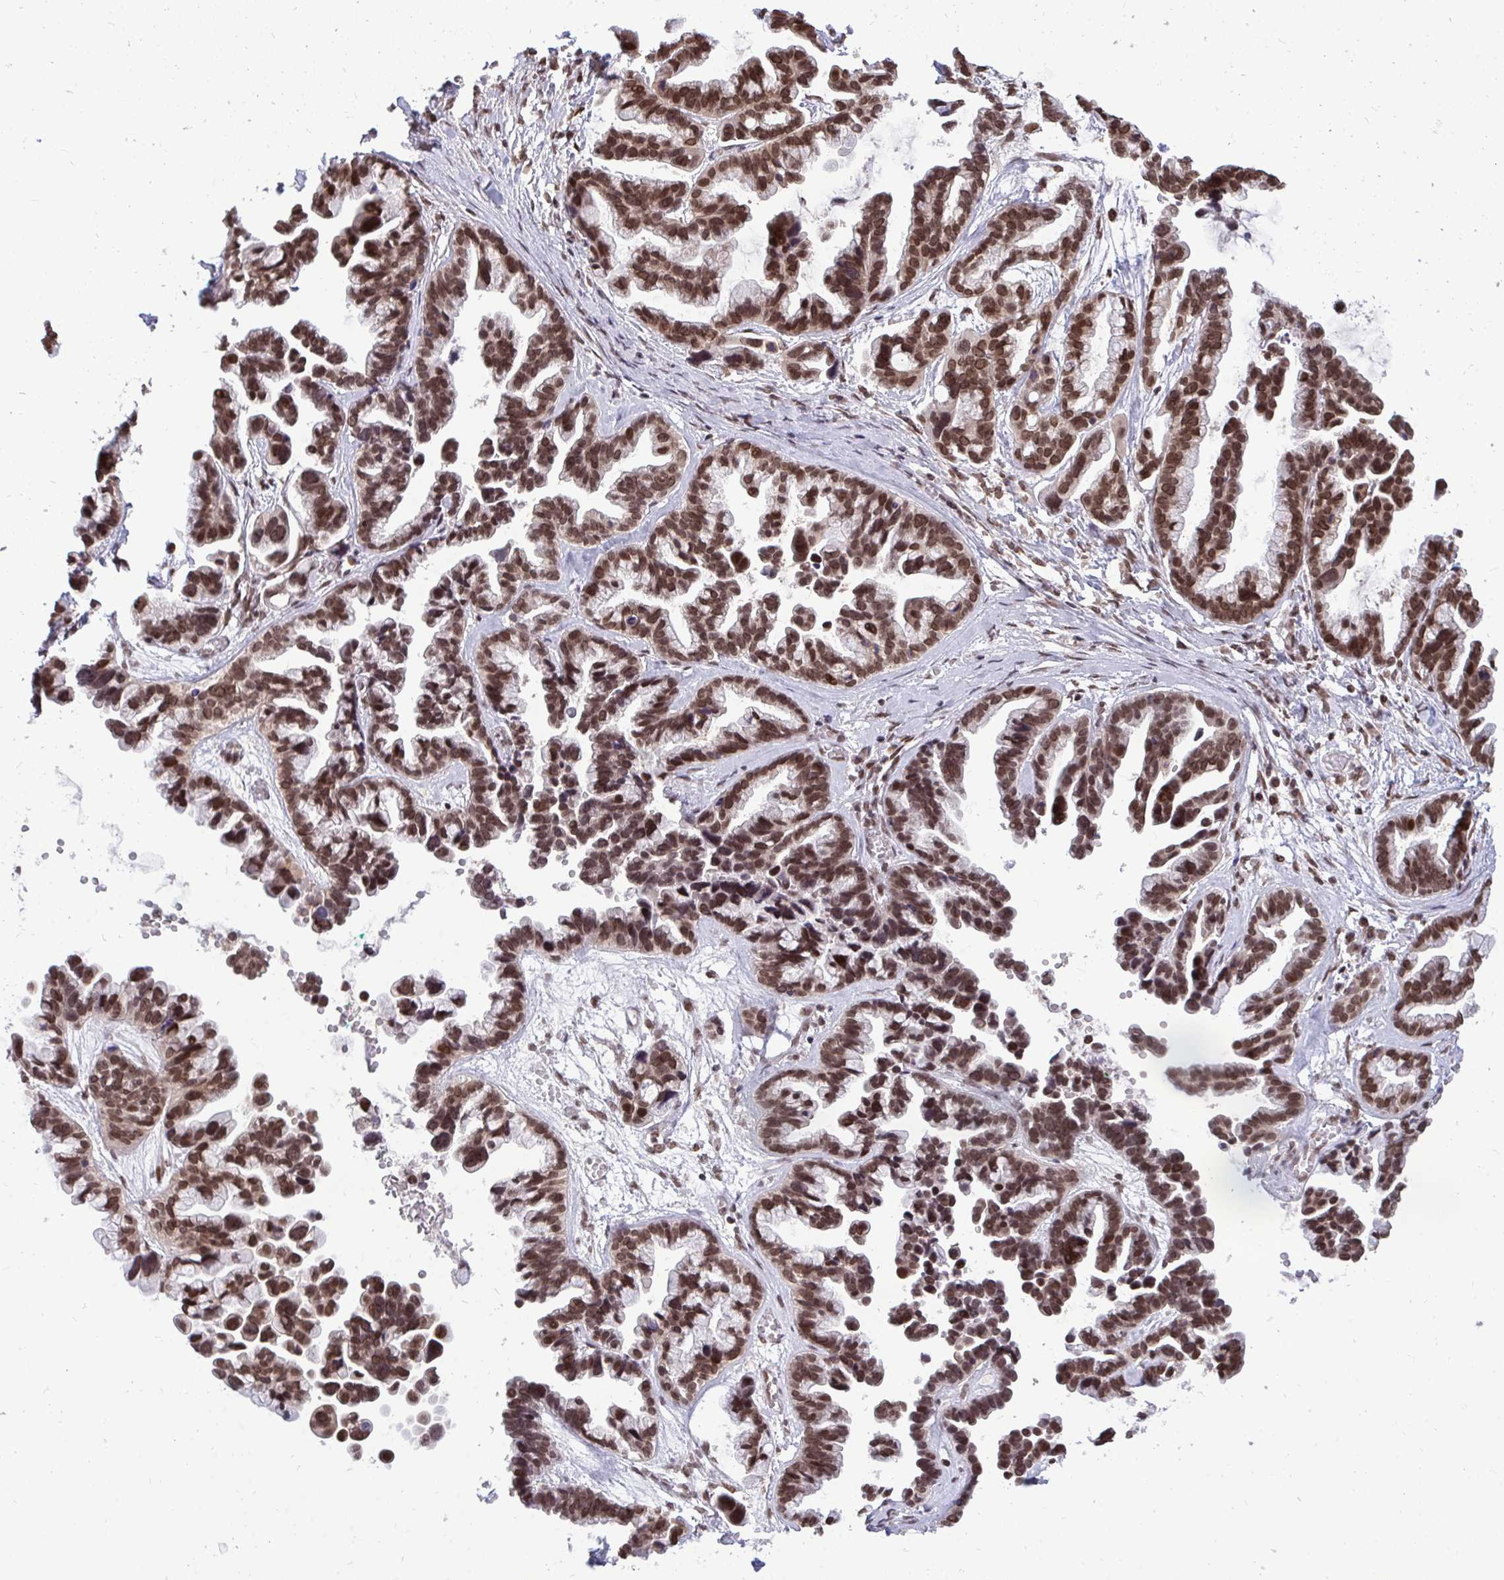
{"staining": {"intensity": "moderate", "quantity": ">75%", "location": "nuclear"}, "tissue": "ovarian cancer", "cell_type": "Tumor cells", "image_type": "cancer", "snomed": [{"axis": "morphology", "description": "Cystadenocarcinoma, serous, NOS"}, {"axis": "topography", "description": "Ovary"}], "caption": "IHC photomicrograph of human ovarian cancer (serous cystadenocarcinoma) stained for a protein (brown), which exhibits medium levels of moderate nuclear expression in approximately >75% of tumor cells.", "gene": "JPT1", "patient": {"sex": "female", "age": 56}}